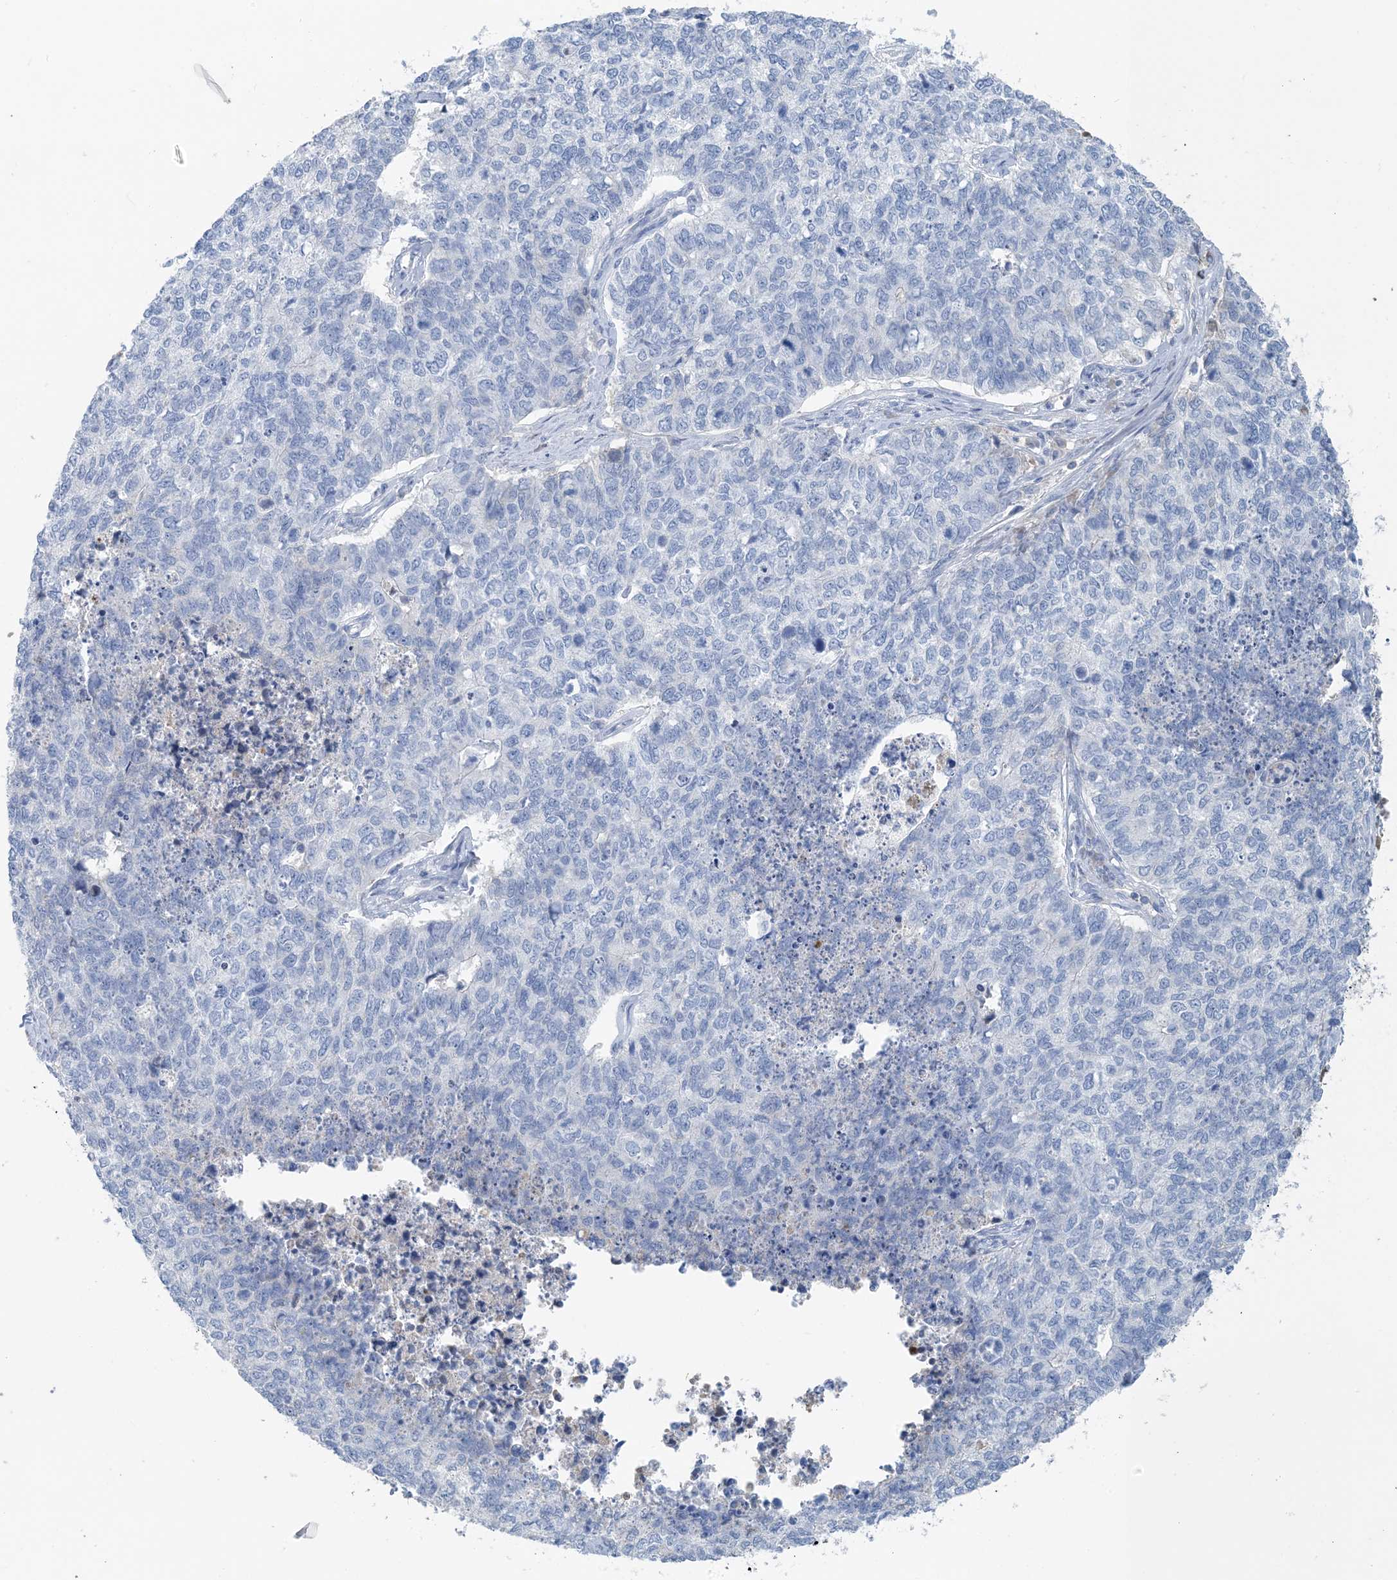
{"staining": {"intensity": "negative", "quantity": "none", "location": "none"}, "tissue": "cervical cancer", "cell_type": "Tumor cells", "image_type": "cancer", "snomed": [{"axis": "morphology", "description": "Squamous cell carcinoma, NOS"}, {"axis": "topography", "description": "Cervix"}], "caption": "The photomicrograph reveals no significant positivity in tumor cells of squamous cell carcinoma (cervical). (Brightfield microscopy of DAB immunohistochemistry at high magnification).", "gene": "CTRL", "patient": {"sex": "female", "age": 63}}